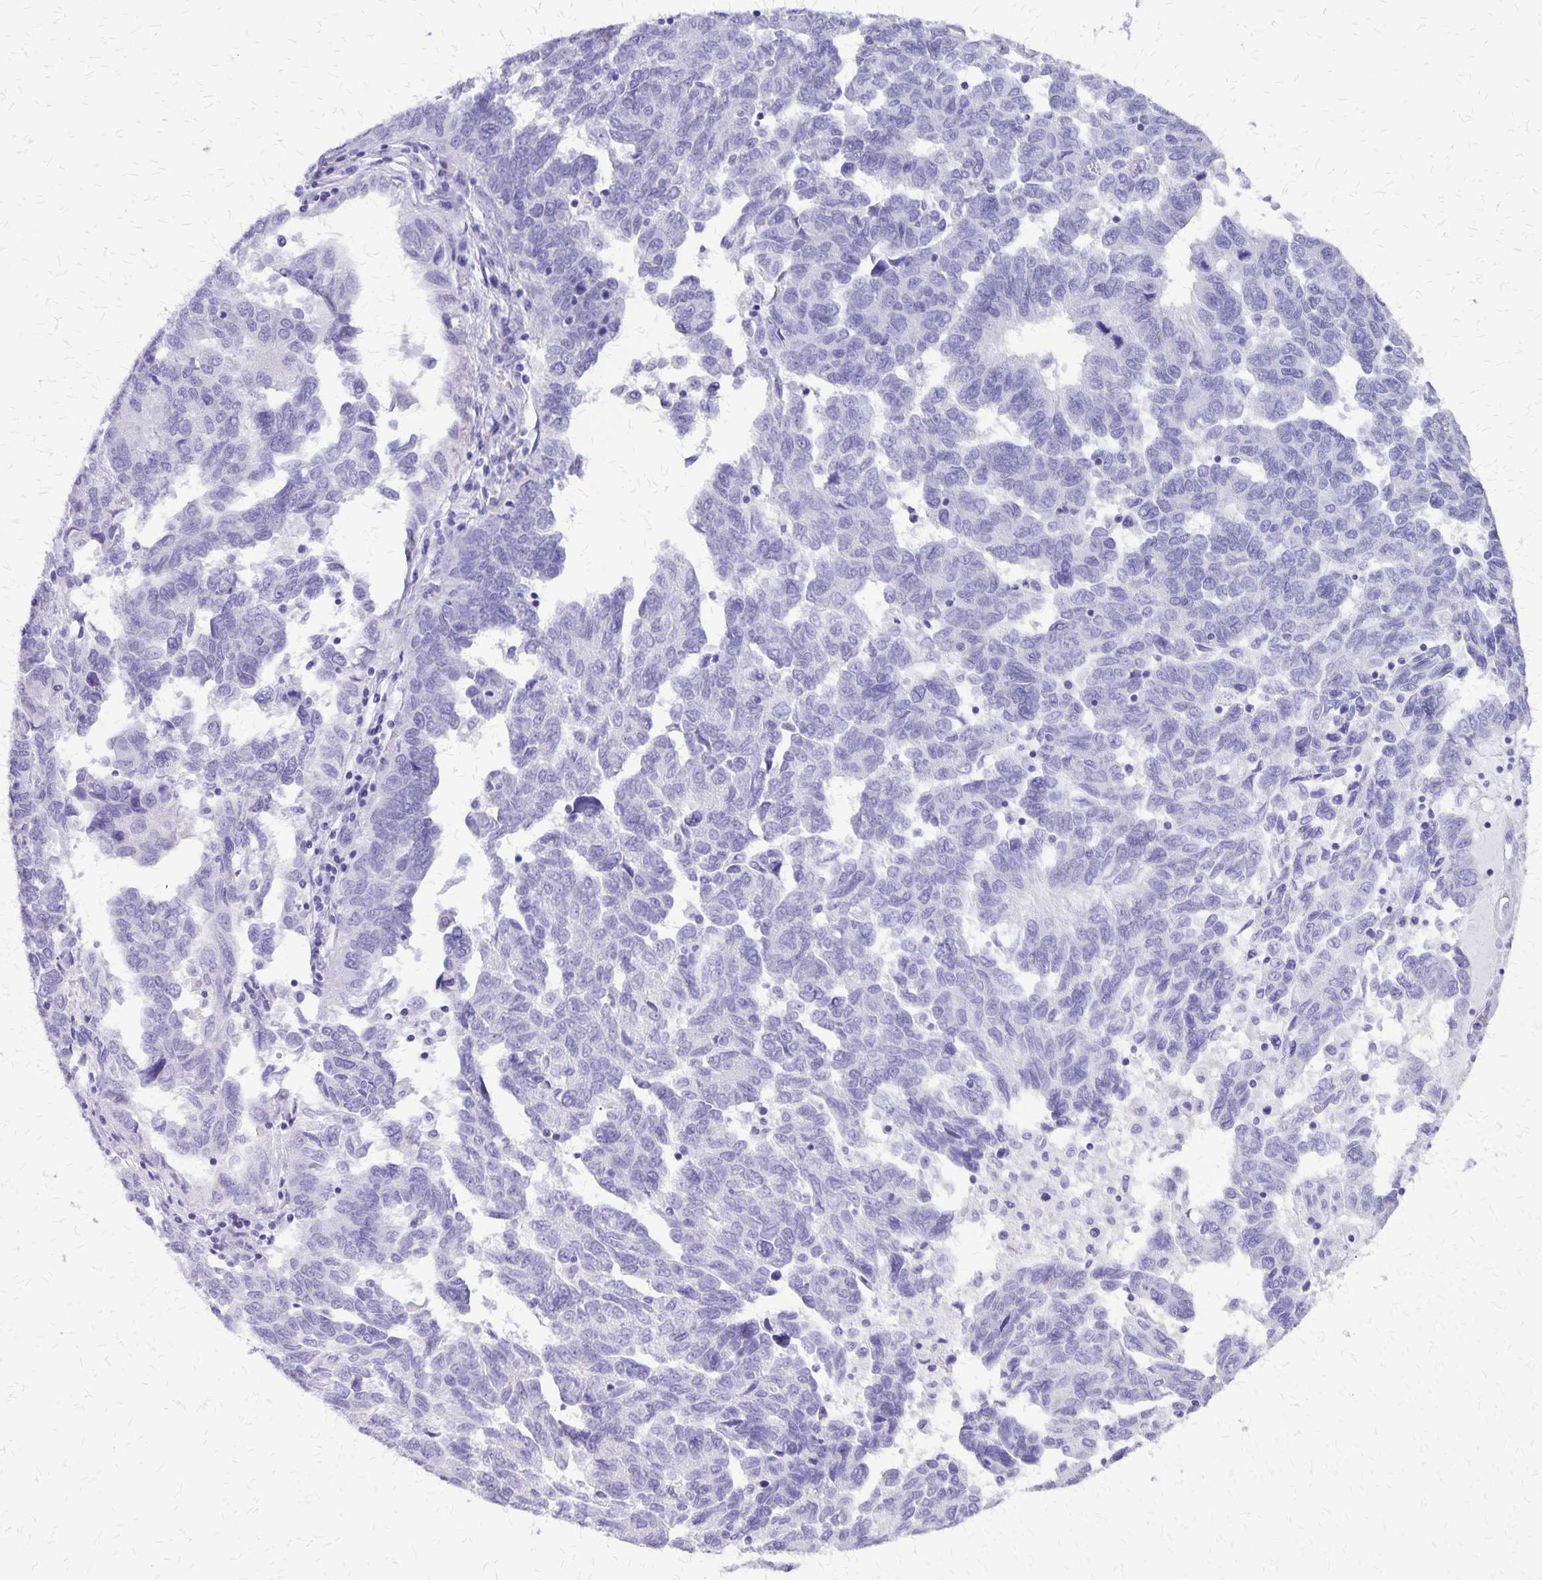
{"staining": {"intensity": "negative", "quantity": "none", "location": "none"}, "tissue": "ovarian cancer", "cell_type": "Tumor cells", "image_type": "cancer", "snomed": [{"axis": "morphology", "description": "Cystadenocarcinoma, serous, NOS"}, {"axis": "topography", "description": "Ovary"}], "caption": "Tumor cells are negative for brown protein staining in serous cystadenocarcinoma (ovarian).", "gene": "SLC13A2", "patient": {"sex": "female", "age": 64}}